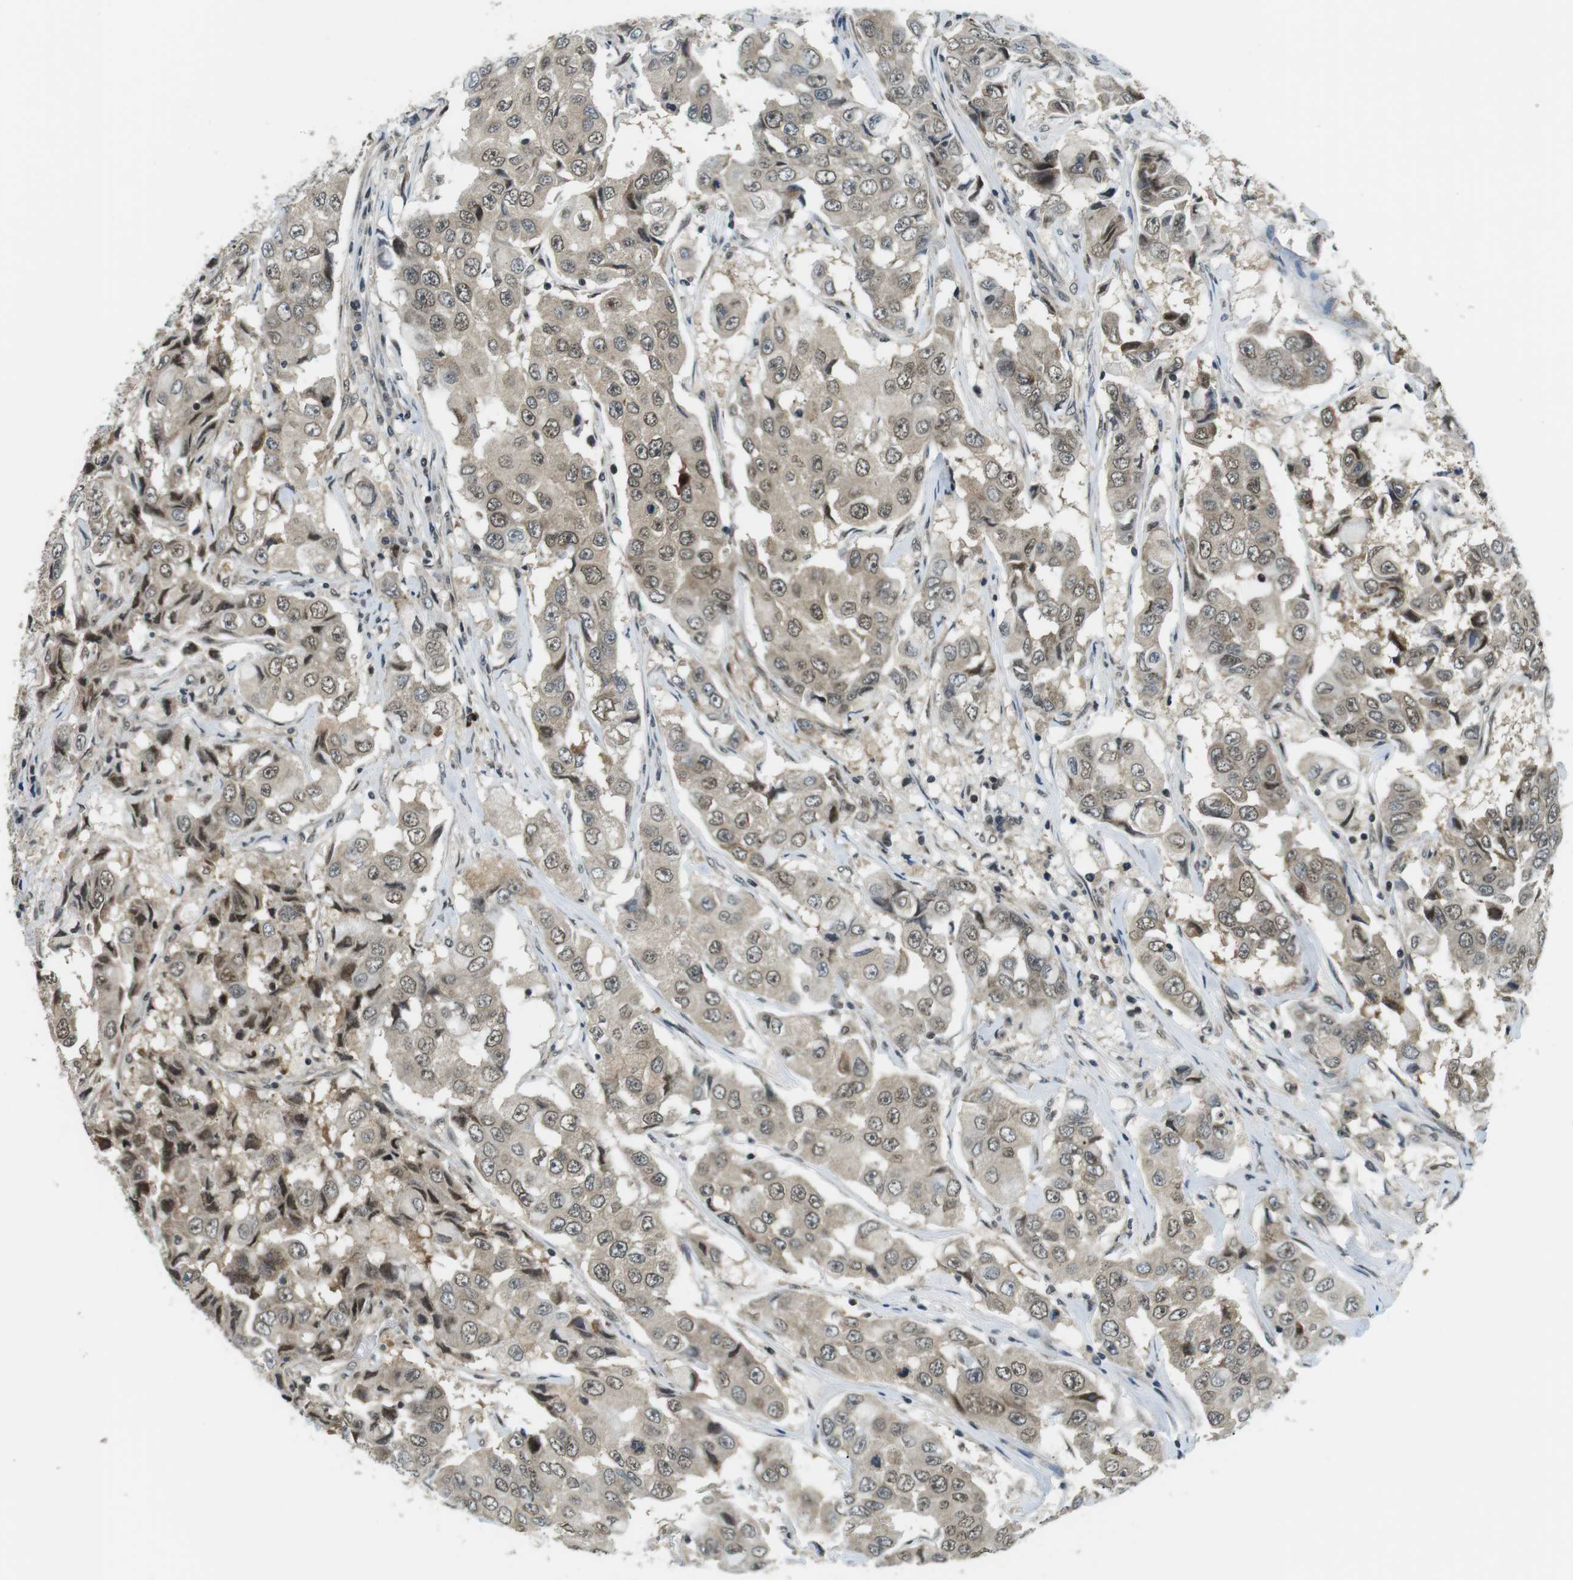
{"staining": {"intensity": "weak", "quantity": ">75%", "location": "cytoplasmic/membranous,nuclear"}, "tissue": "breast cancer", "cell_type": "Tumor cells", "image_type": "cancer", "snomed": [{"axis": "morphology", "description": "Duct carcinoma"}, {"axis": "topography", "description": "Breast"}], "caption": "Human breast intraductal carcinoma stained with a brown dye displays weak cytoplasmic/membranous and nuclear positive staining in about >75% of tumor cells.", "gene": "CSNK2B", "patient": {"sex": "female", "age": 27}}